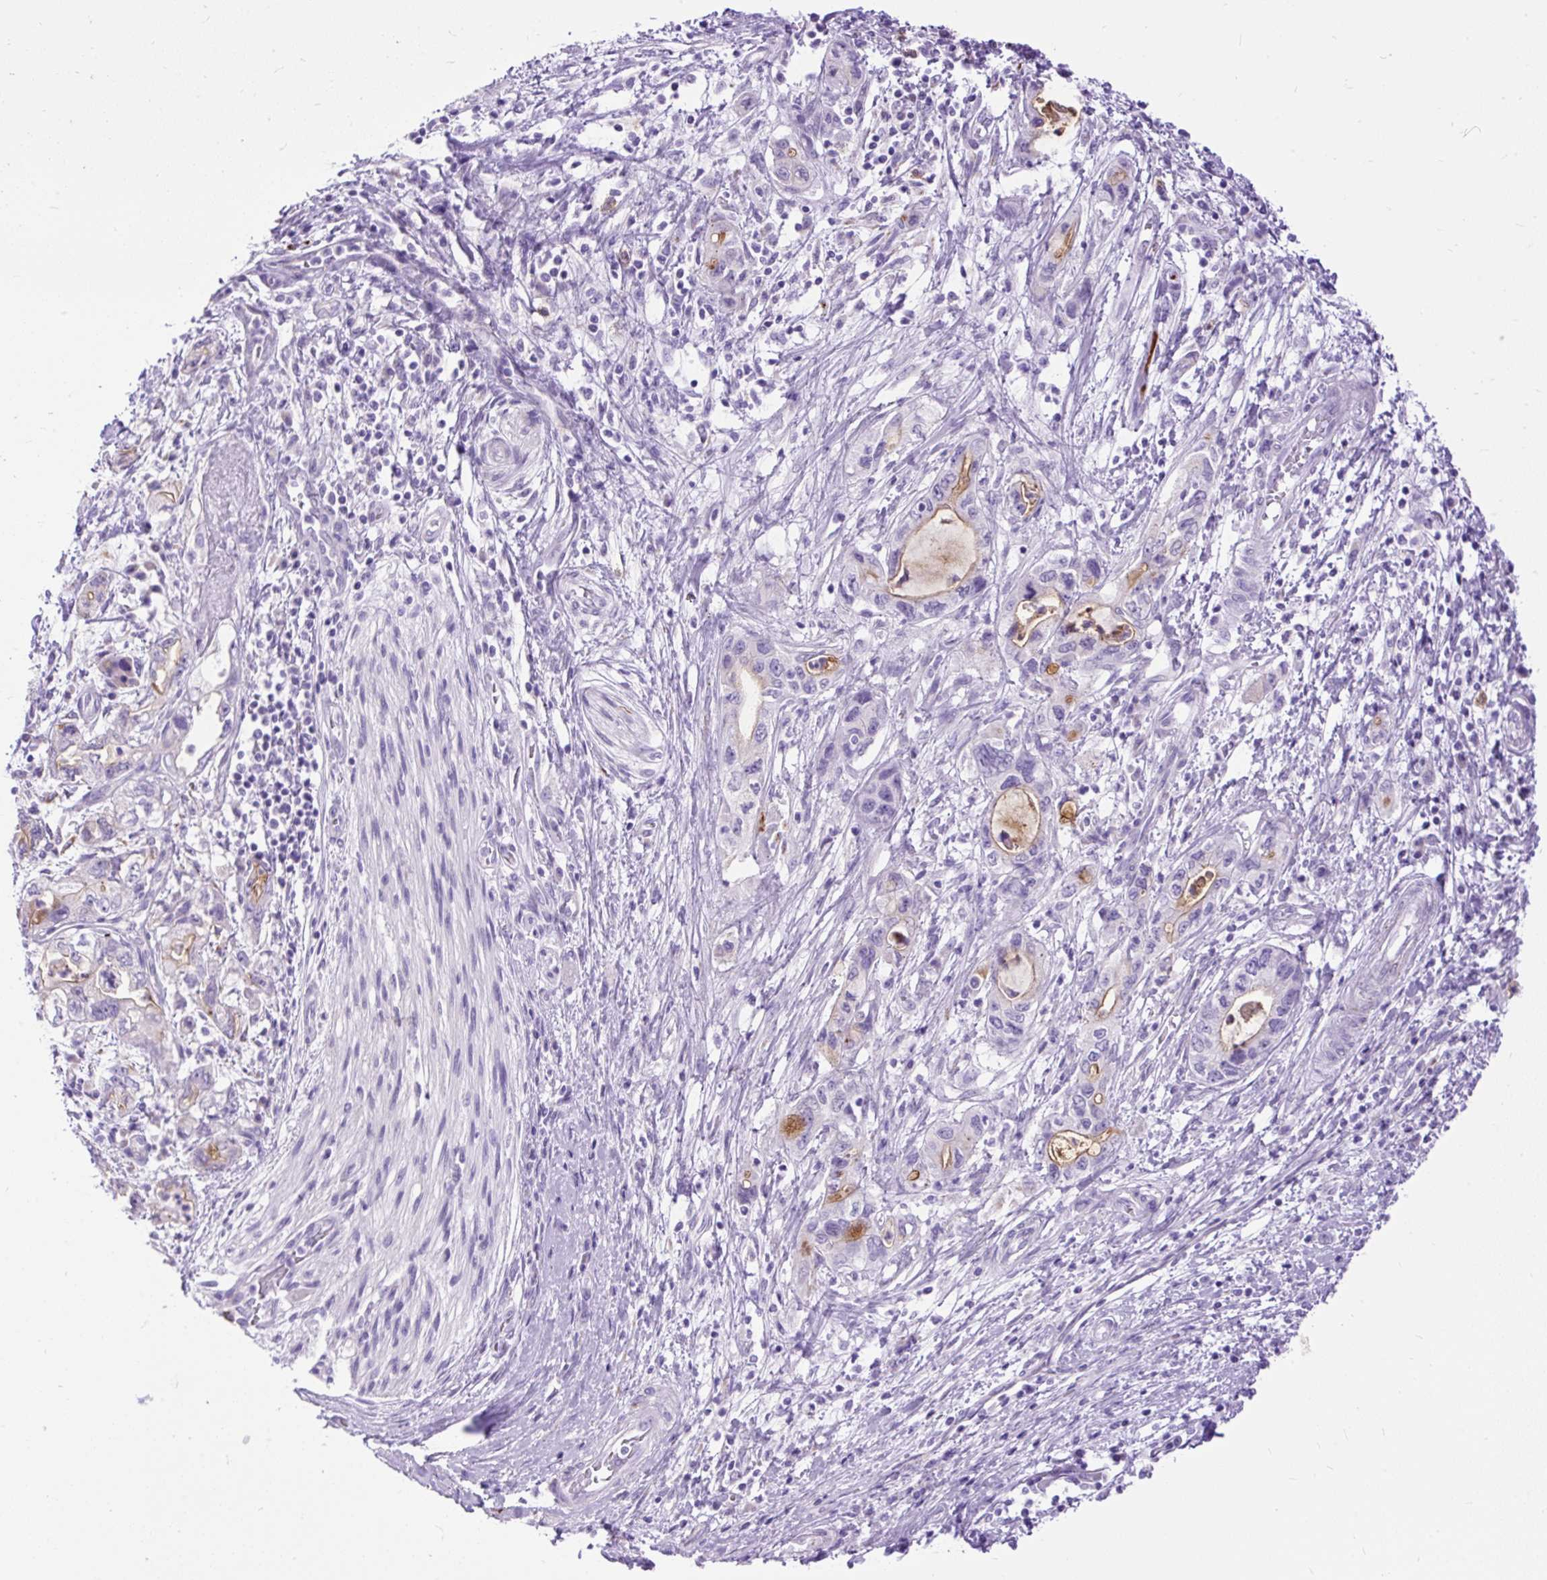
{"staining": {"intensity": "negative", "quantity": "none", "location": "none"}, "tissue": "pancreatic cancer", "cell_type": "Tumor cells", "image_type": "cancer", "snomed": [{"axis": "morphology", "description": "Adenocarcinoma, NOS"}, {"axis": "topography", "description": "Pancreas"}], "caption": "Immunohistochemistry of pancreatic cancer reveals no expression in tumor cells.", "gene": "ZNF256", "patient": {"sex": "female", "age": 73}}